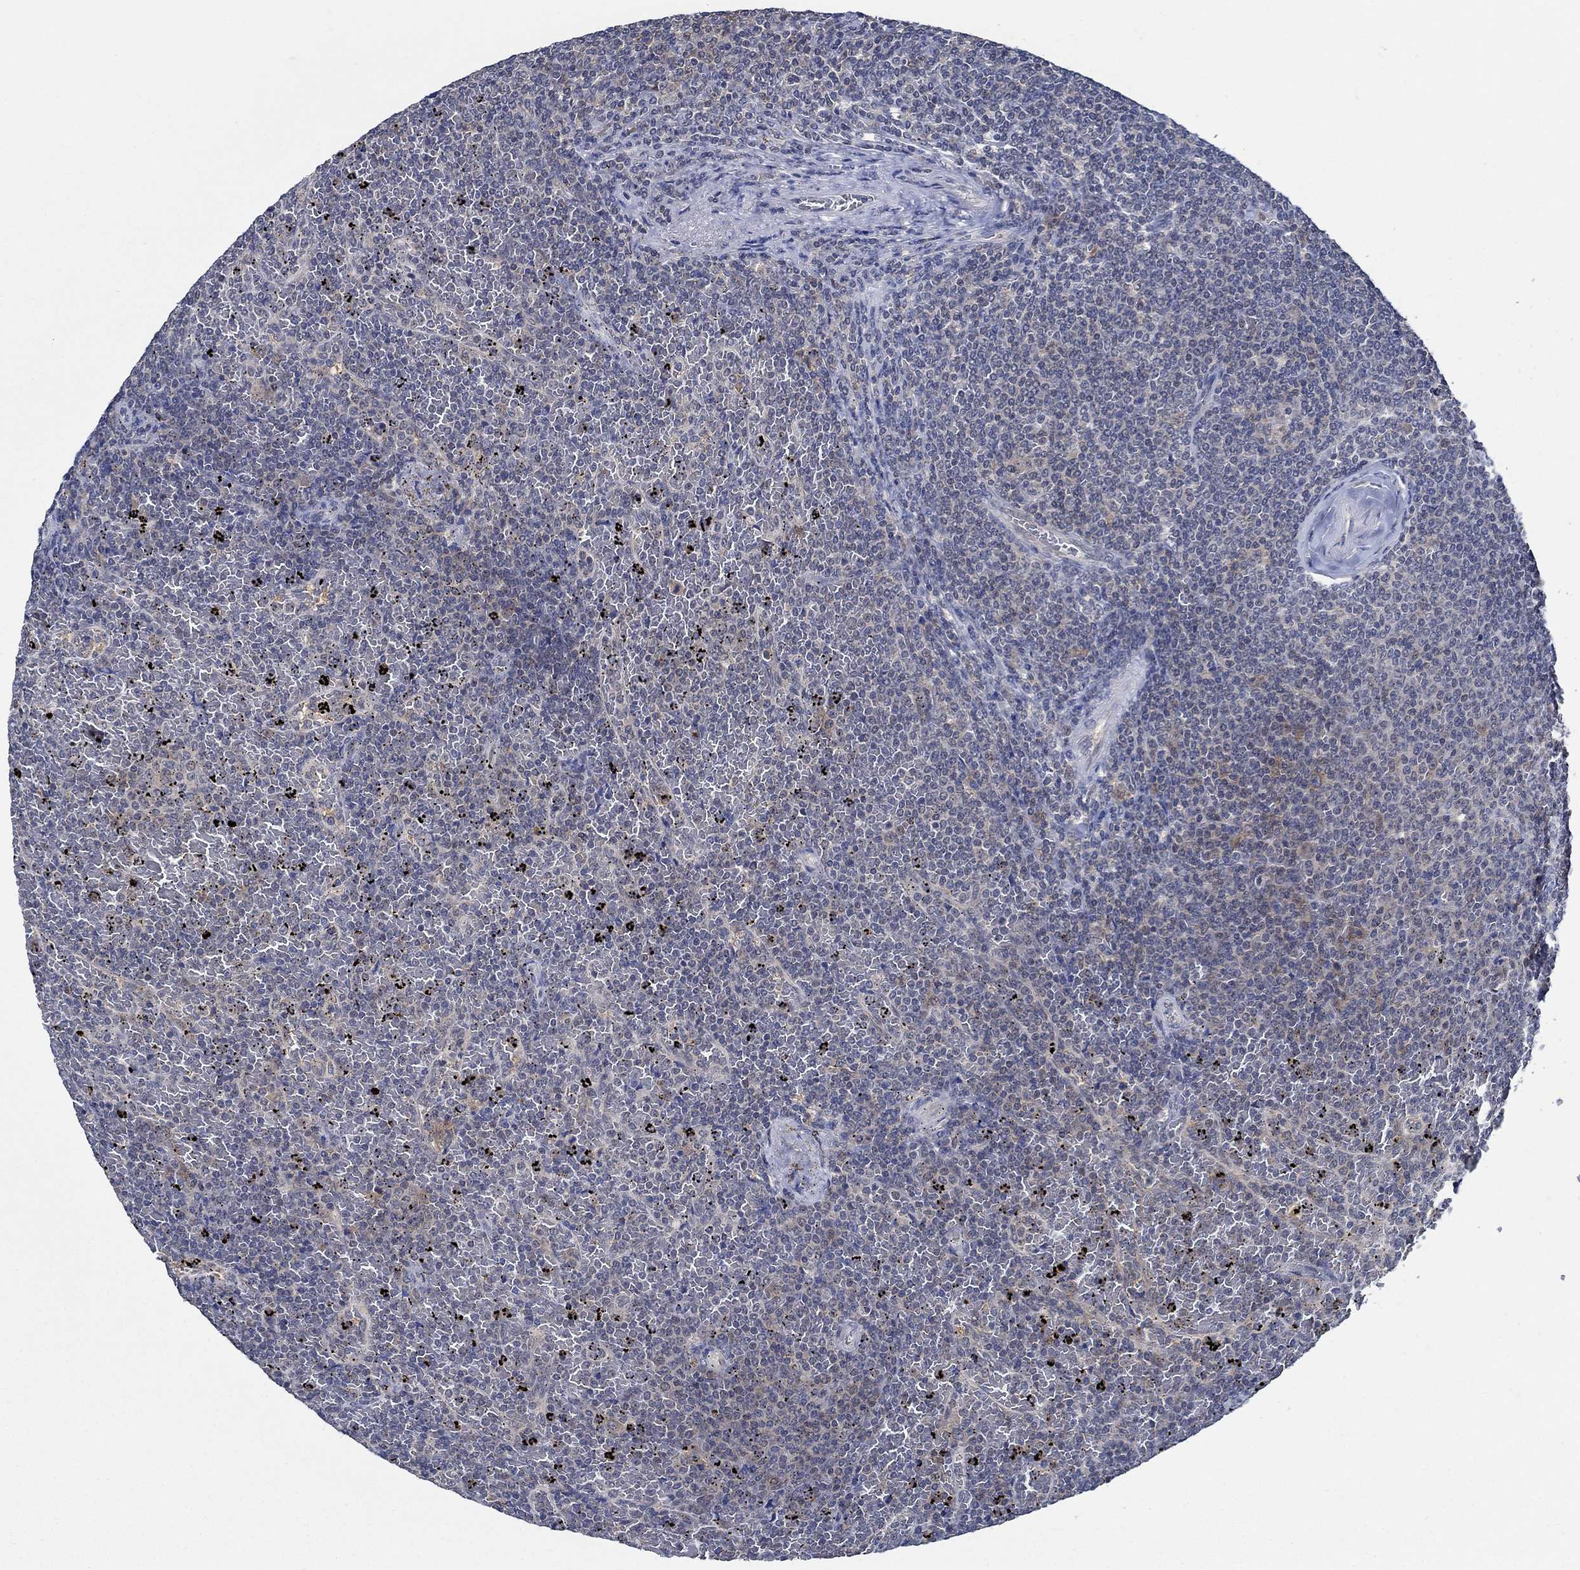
{"staining": {"intensity": "weak", "quantity": "<25%", "location": "cytoplasmic/membranous"}, "tissue": "lymphoma", "cell_type": "Tumor cells", "image_type": "cancer", "snomed": [{"axis": "morphology", "description": "Malignant lymphoma, non-Hodgkin's type, Low grade"}, {"axis": "topography", "description": "Spleen"}], "caption": "Tumor cells are negative for protein expression in human malignant lymphoma, non-Hodgkin's type (low-grade).", "gene": "DACT1", "patient": {"sex": "female", "age": 77}}